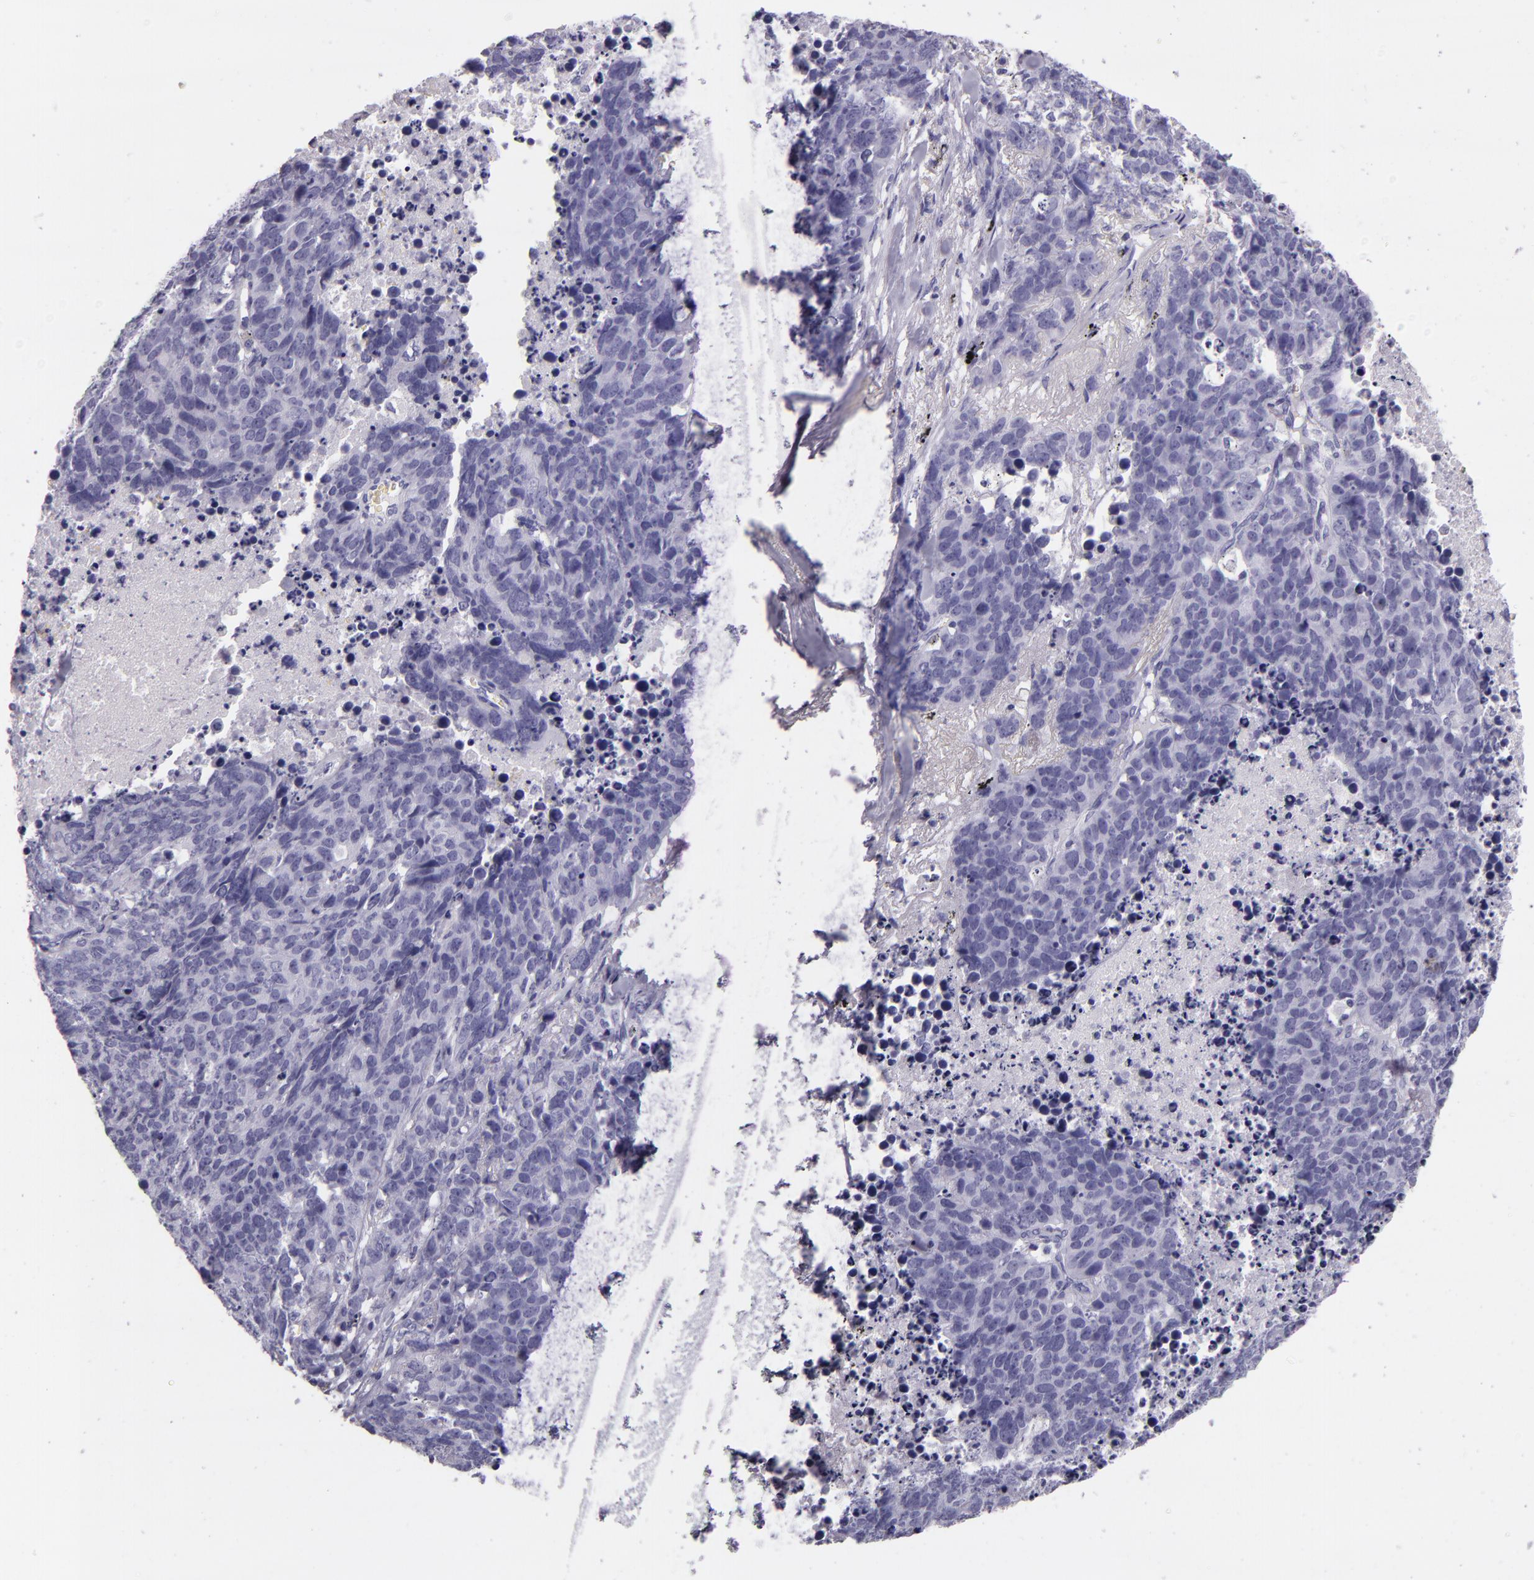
{"staining": {"intensity": "negative", "quantity": "none", "location": "none"}, "tissue": "lung cancer", "cell_type": "Tumor cells", "image_type": "cancer", "snomed": [{"axis": "morphology", "description": "Carcinoid, malignant, NOS"}, {"axis": "topography", "description": "Lung"}], "caption": "DAB immunohistochemical staining of human malignant carcinoid (lung) displays no significant positivity in tumor cells.", "gene": "CR2", "patient": {"sex": "male", "age": 60}}